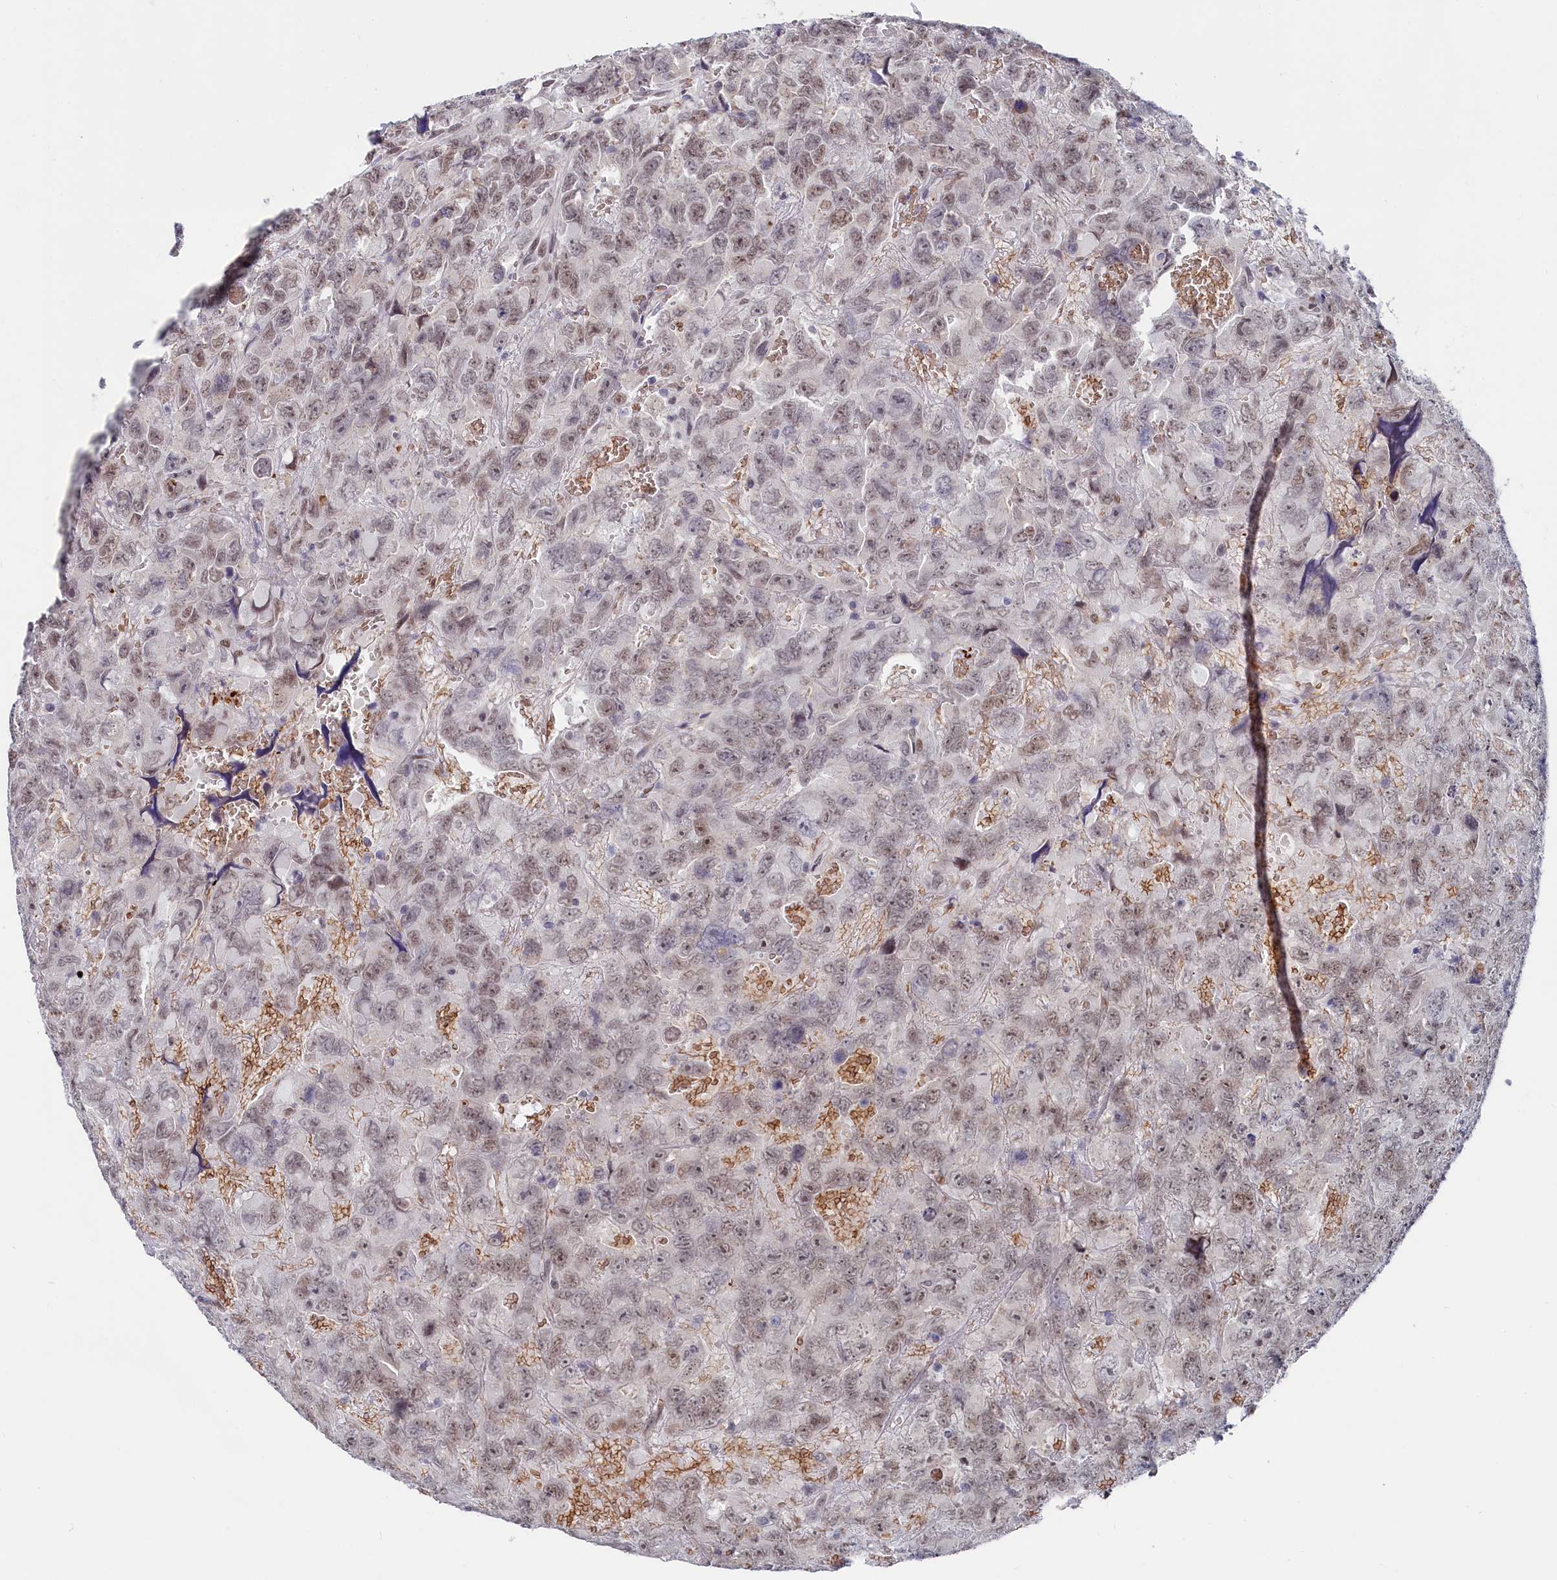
{"staining": {"intensity": "weak", "quantity": "25%-75%", "location": "nuclear"}, "tissue": "testis cancer", "cell_type": "Tumor cells", "image_type": "cancer", "snomed": [{"axis": "morphology", "description": "Carcinoma, Embryonal, NOS"}, {"axis": "topography", "description": "Testis"}], "caption": "IHC (DAB) staining of testis cancer shows weak nuclear protein staining in about 25%-75% of tumor cells. Immunohistochemistry stains the protein in brown and the nuclei are stained blue.", "gene": "TIGD4", "patient": {"sex": "male", "age": 45}}